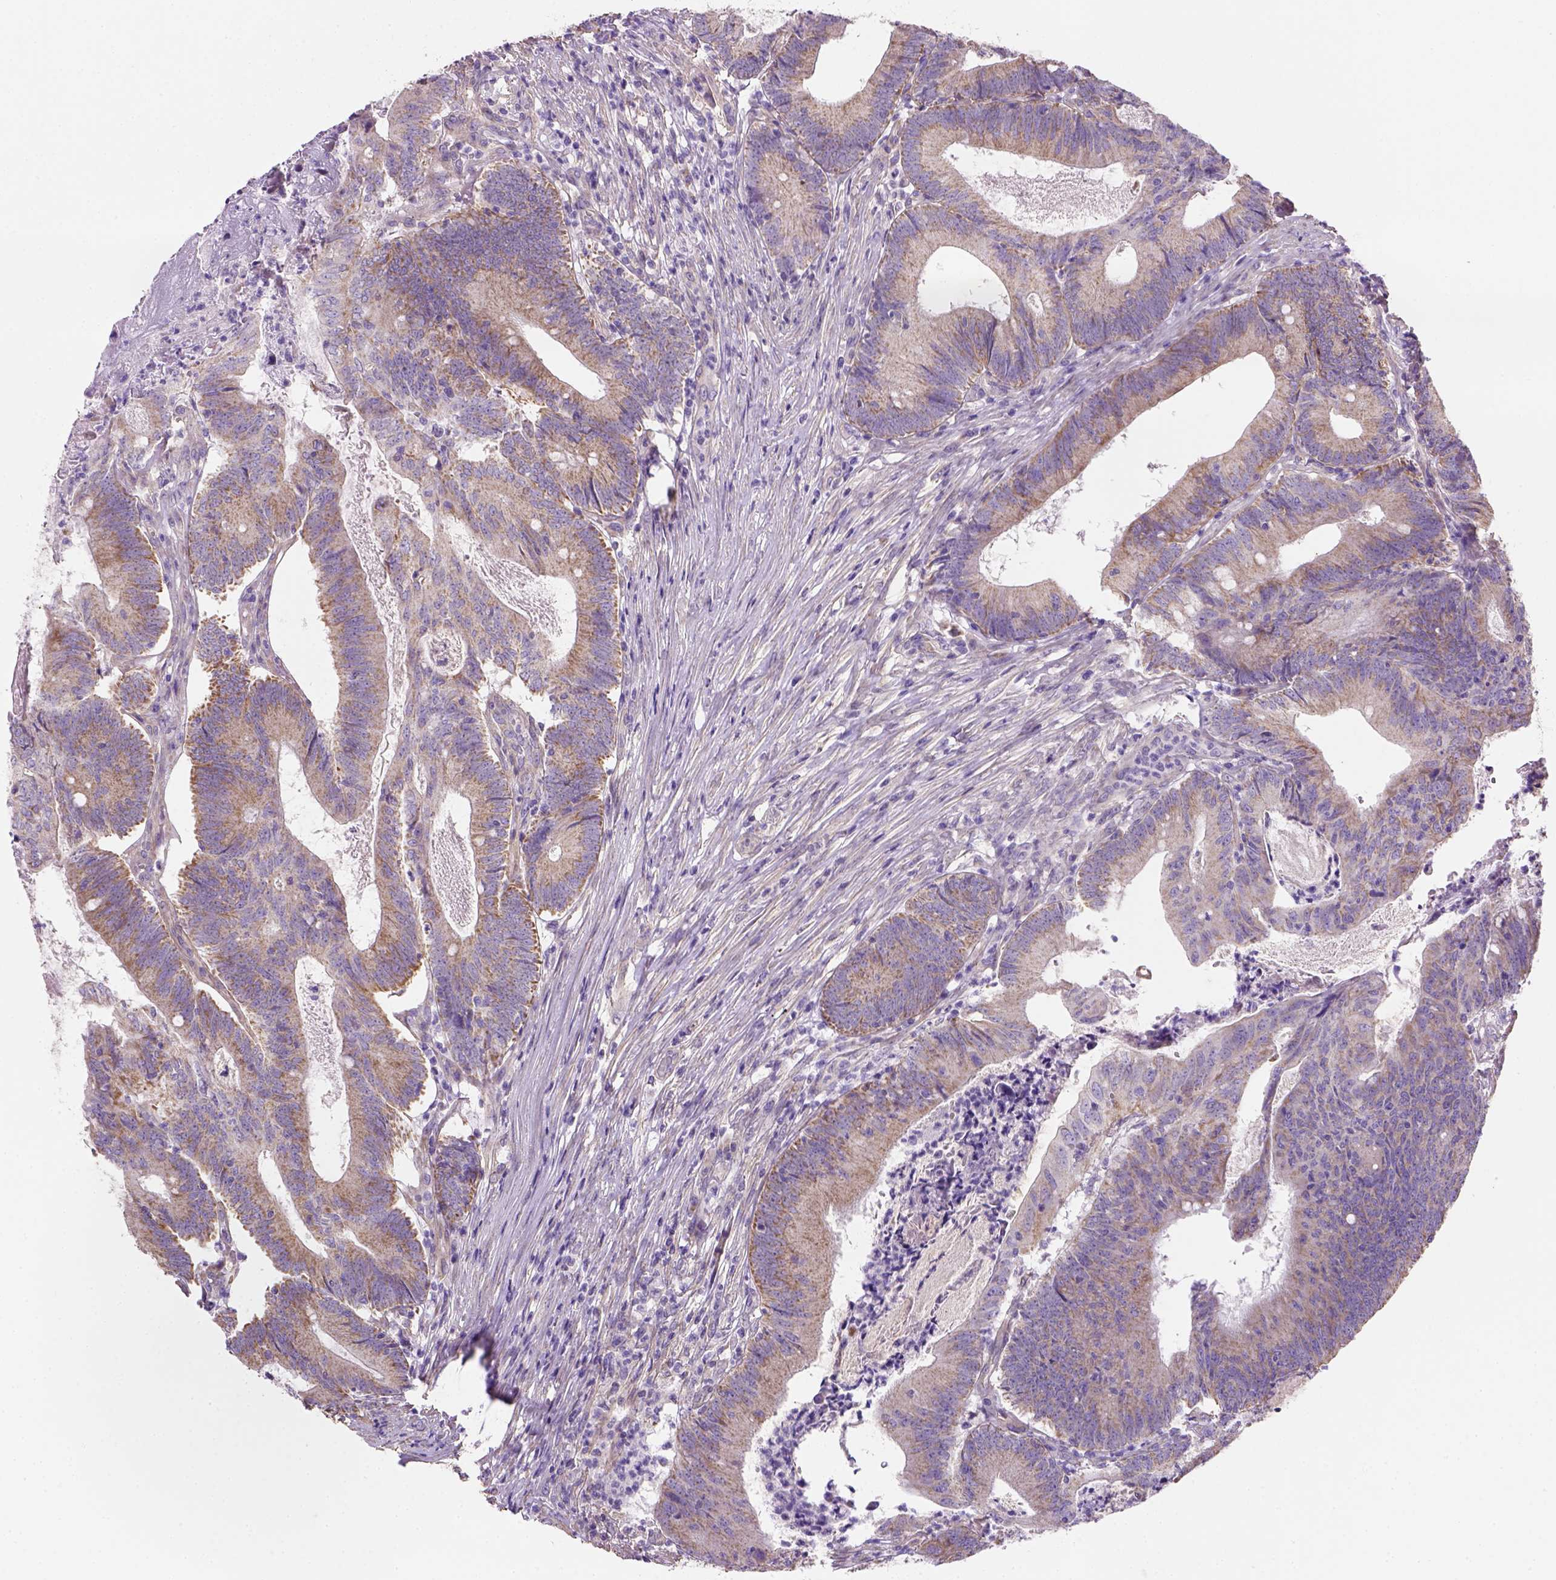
{"staining": {"intensity": "weak", "quantity": ">75%", "location": "cytoplasmic/membranous"}, "tissue": "colorectal cancer", "cell_type": "Tumor cells", "image_type": "cancer", "snomed": [{"axis": "morphology", "description": "Adenocarcinoma, NOS"}, {"axis": "topography", "description": "Colon"}], "caption": "Adenocarcinoma (colorectal) tissue displays weak cytoplasmic/membranous staining in about >75% of tumor cells, visualized by immunohistochemistry.", "gene": "HTRA1", "patient": {"sex": "female", "age": 70}}